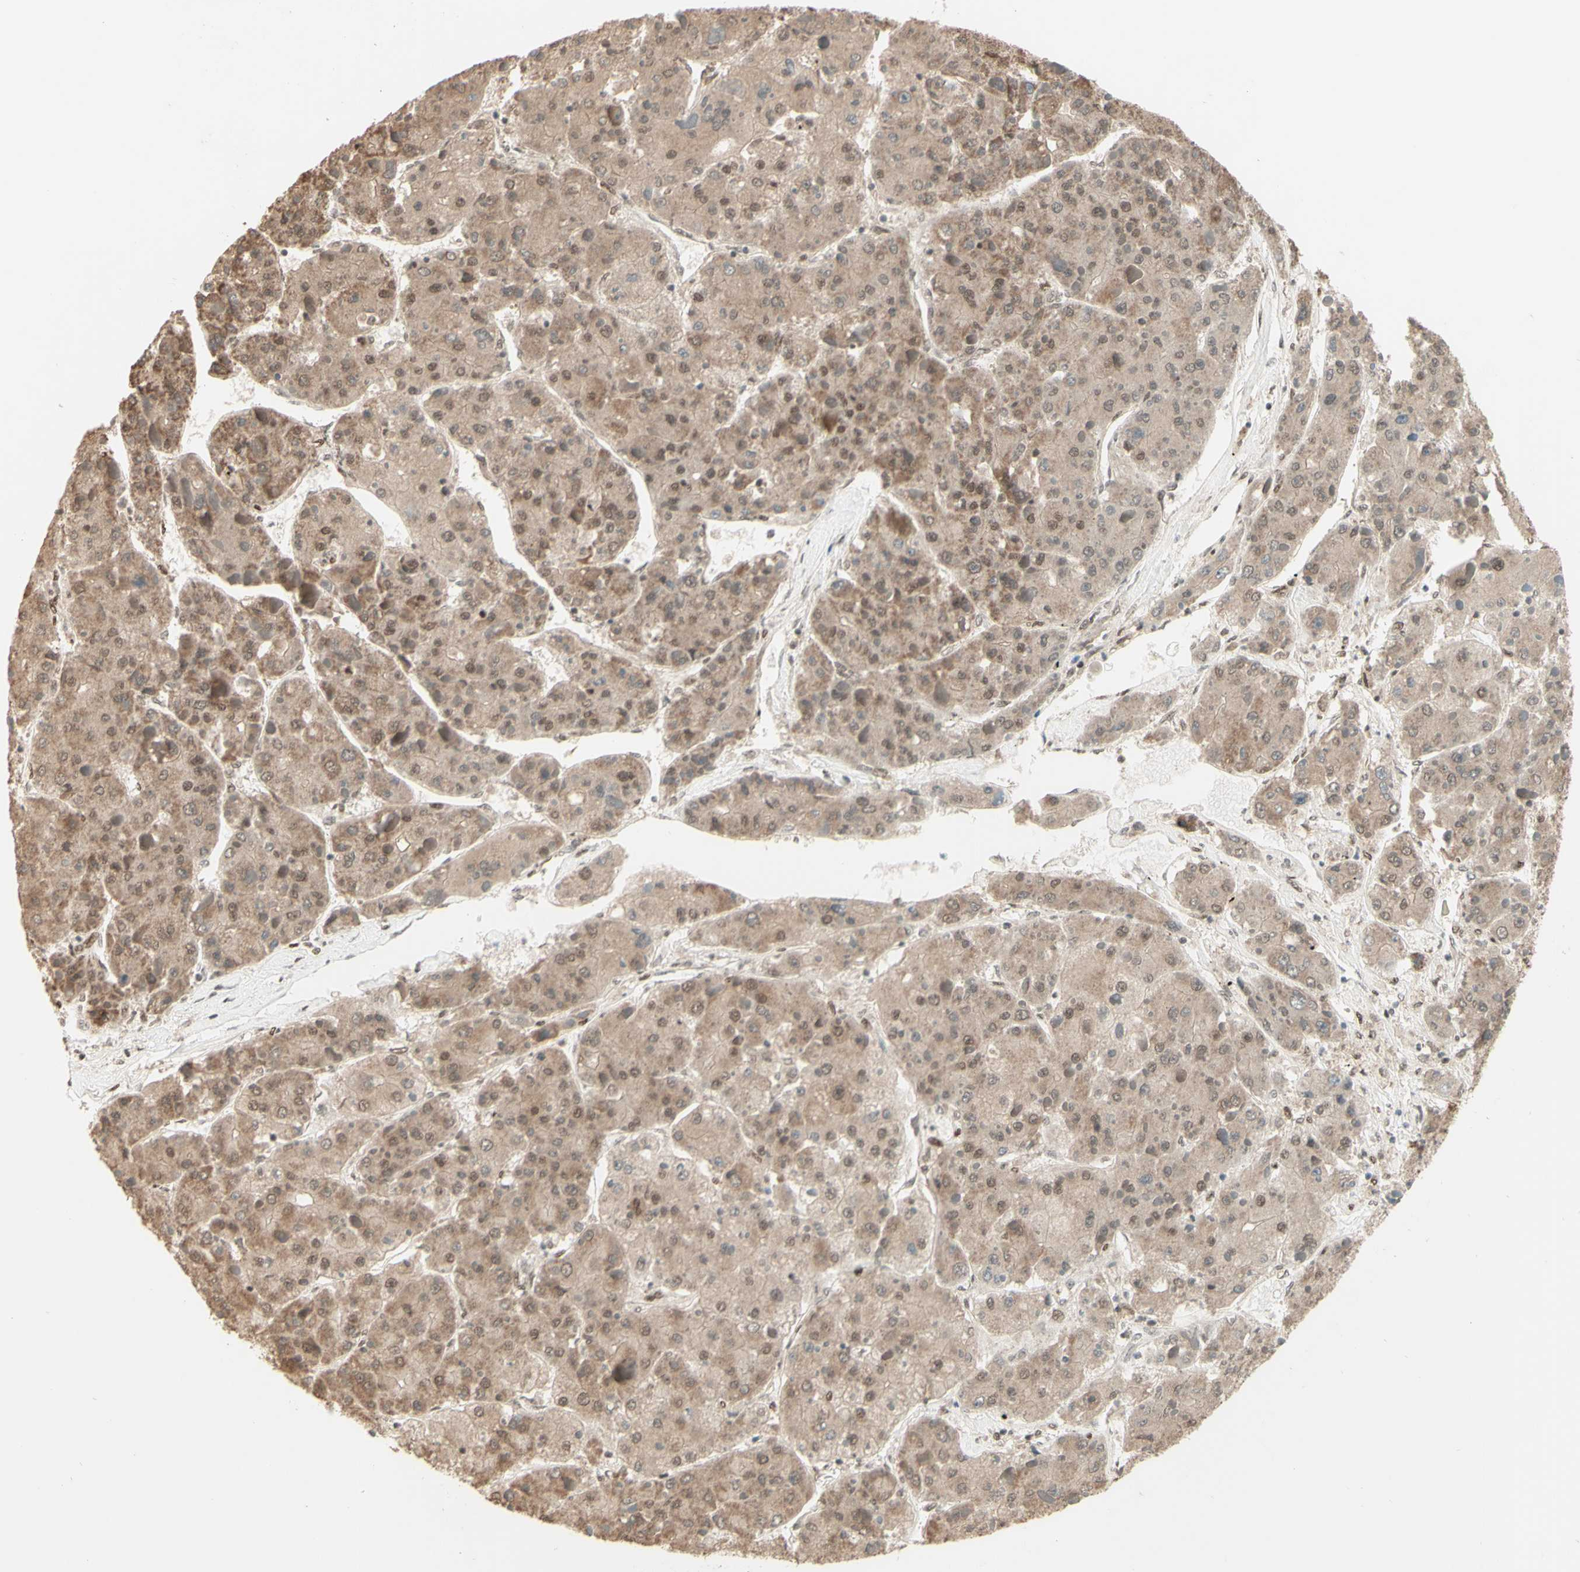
{"staining": {"intensity": "weak", "quantity": ">75%", "location": "cytoplasmic/membranous"}, "tissue": "liver cancer", "cell_type": "Tumor cells", "image_type": "cancer", "snomed": [{"axis": "morphology", "description": "Carcinoma, Hepatocellular, NOS"}, {"axis": "topography", "description": "Liver"}], "caption": "A micrograph of human liver cancer stained for a protein shows weak cytoplasmic/membranous brown staining in tumor cells. The staining was performed using DAB, with brown indicating positive protein expression. Nuclei are stained blue with hematoxylin.", "gene": "NR3C1", "patient": {"sex": "female", "age": 73}}